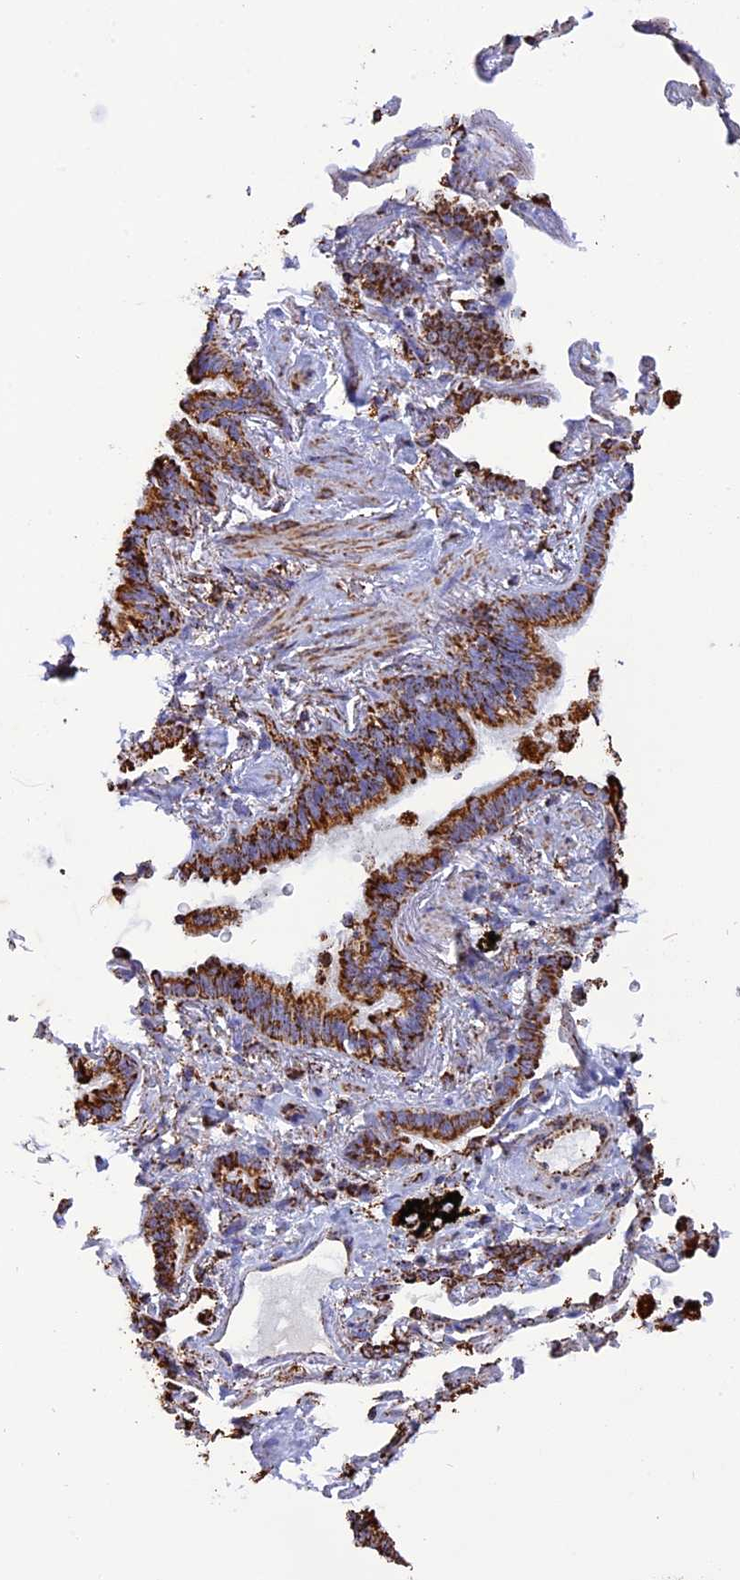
{"staining": {"intensity": "strong", "quantity": ">75%", "location": "cytoplasmic/membranous"}, "tissue": "lung cancer", "cell_type": "Tumor cells", "image_type": "cancer", "snomed": [{"axis": "morphology", "description": "Adenocarcinoma, NOS"}, {"axis": "topography", "description": "Lung"}], "caption": "A brown stain shows strong cytoplasmic/membranous positivity of a protein in adenocarcinoma (lung) tumor cells.", "gene": "KCNG1", "patient": {"sex": "female", "age": 69}}